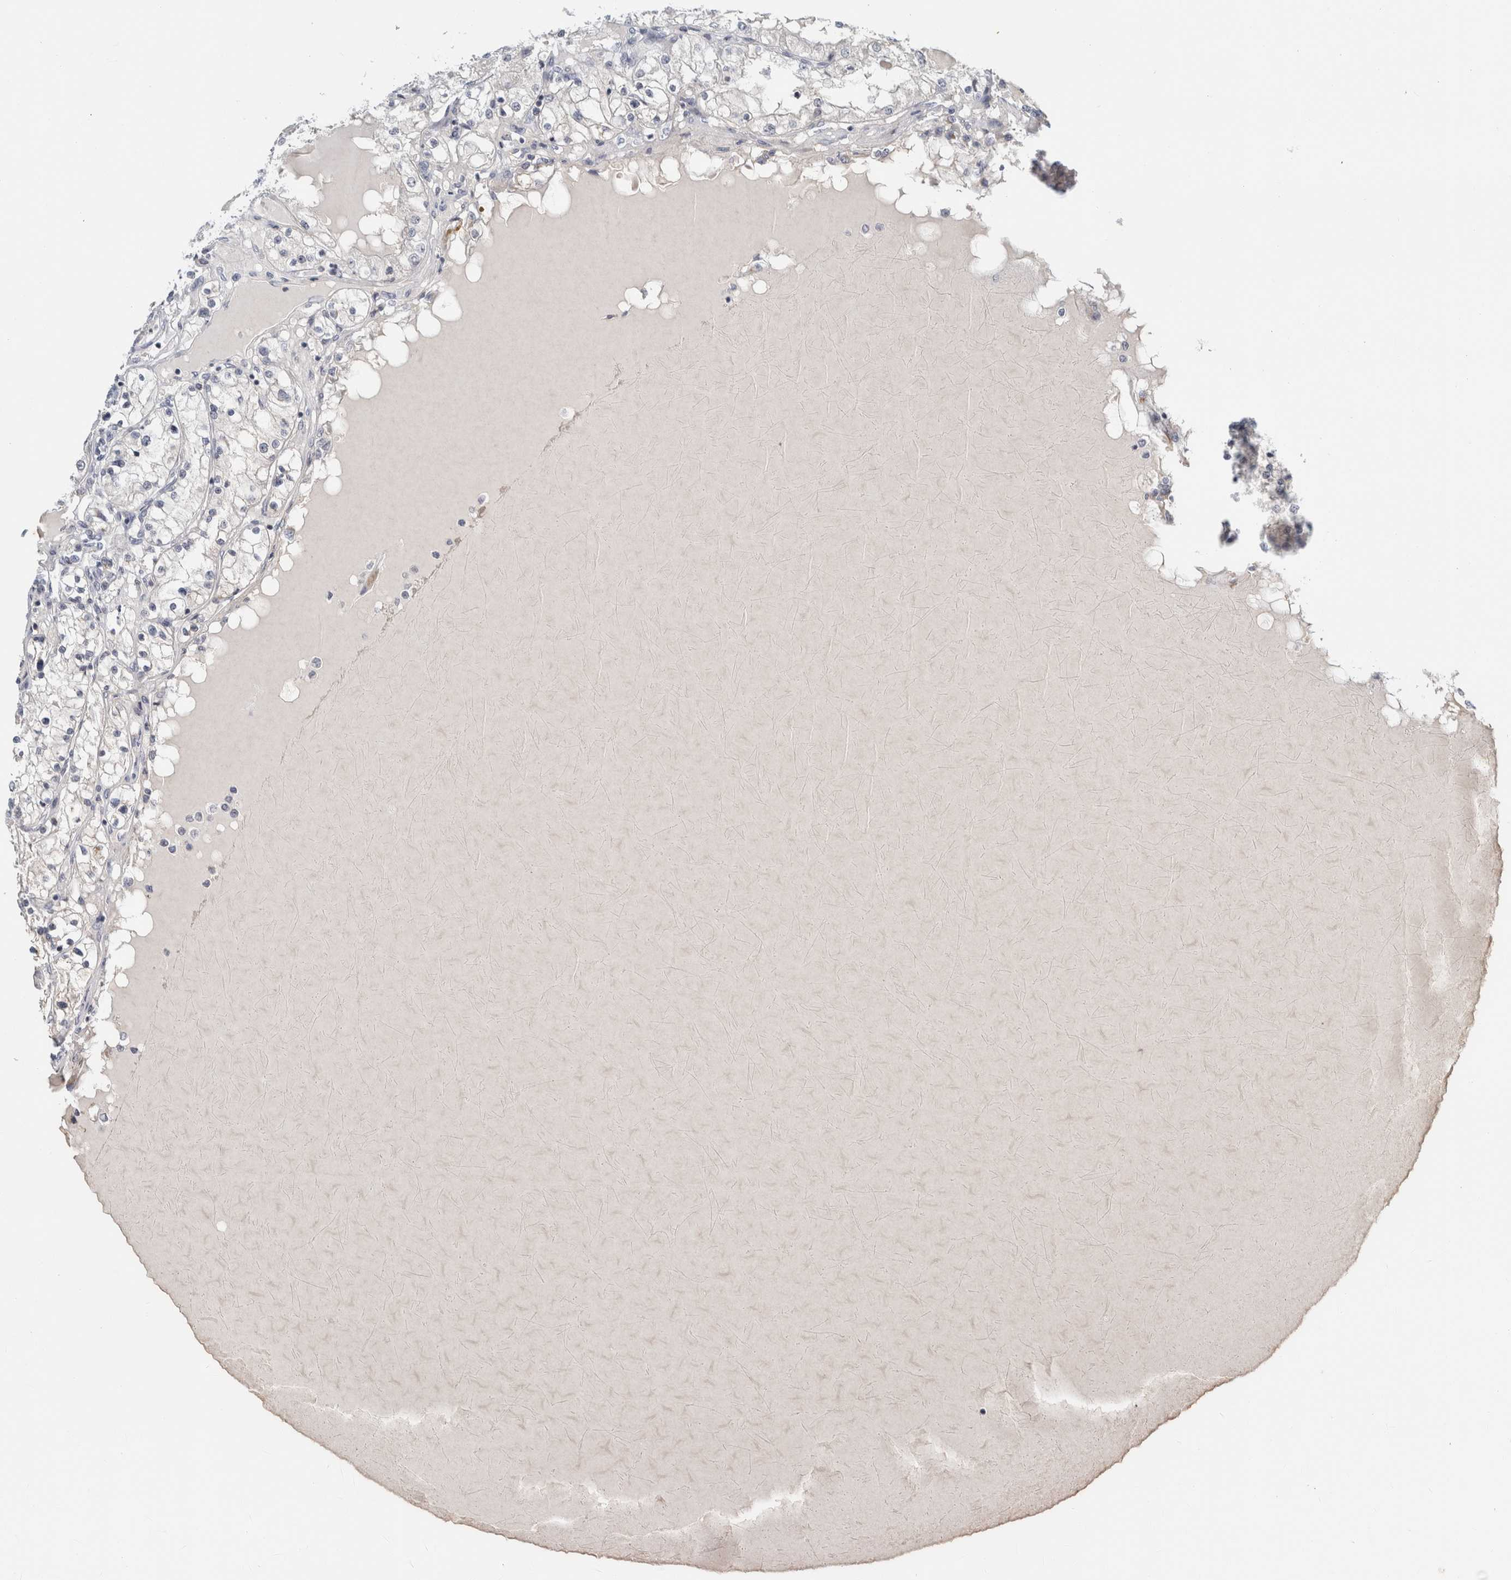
{"staining": {"intensity": "negative", "quantity": "none", "location": "none"}, "tissue": "renal cancer", "cell_type": "Tumor cells", "image_type": "cancer", "snomed": [{"axis": "morphology", "description": "Adenocarcinoma, NOS"}, {"axis": "topography", "description": "Kidney"}], "caption": "A micrograph of human renal cancer is negative for staining in tumor cells. The staining was performed using DAB to visualize the protein expression in brown, while the nuclei were stained in blue with hematoxylin (Magnification: 20x).", "gene": "CRAT", "patient": {"sex": "male", "age": 68}}